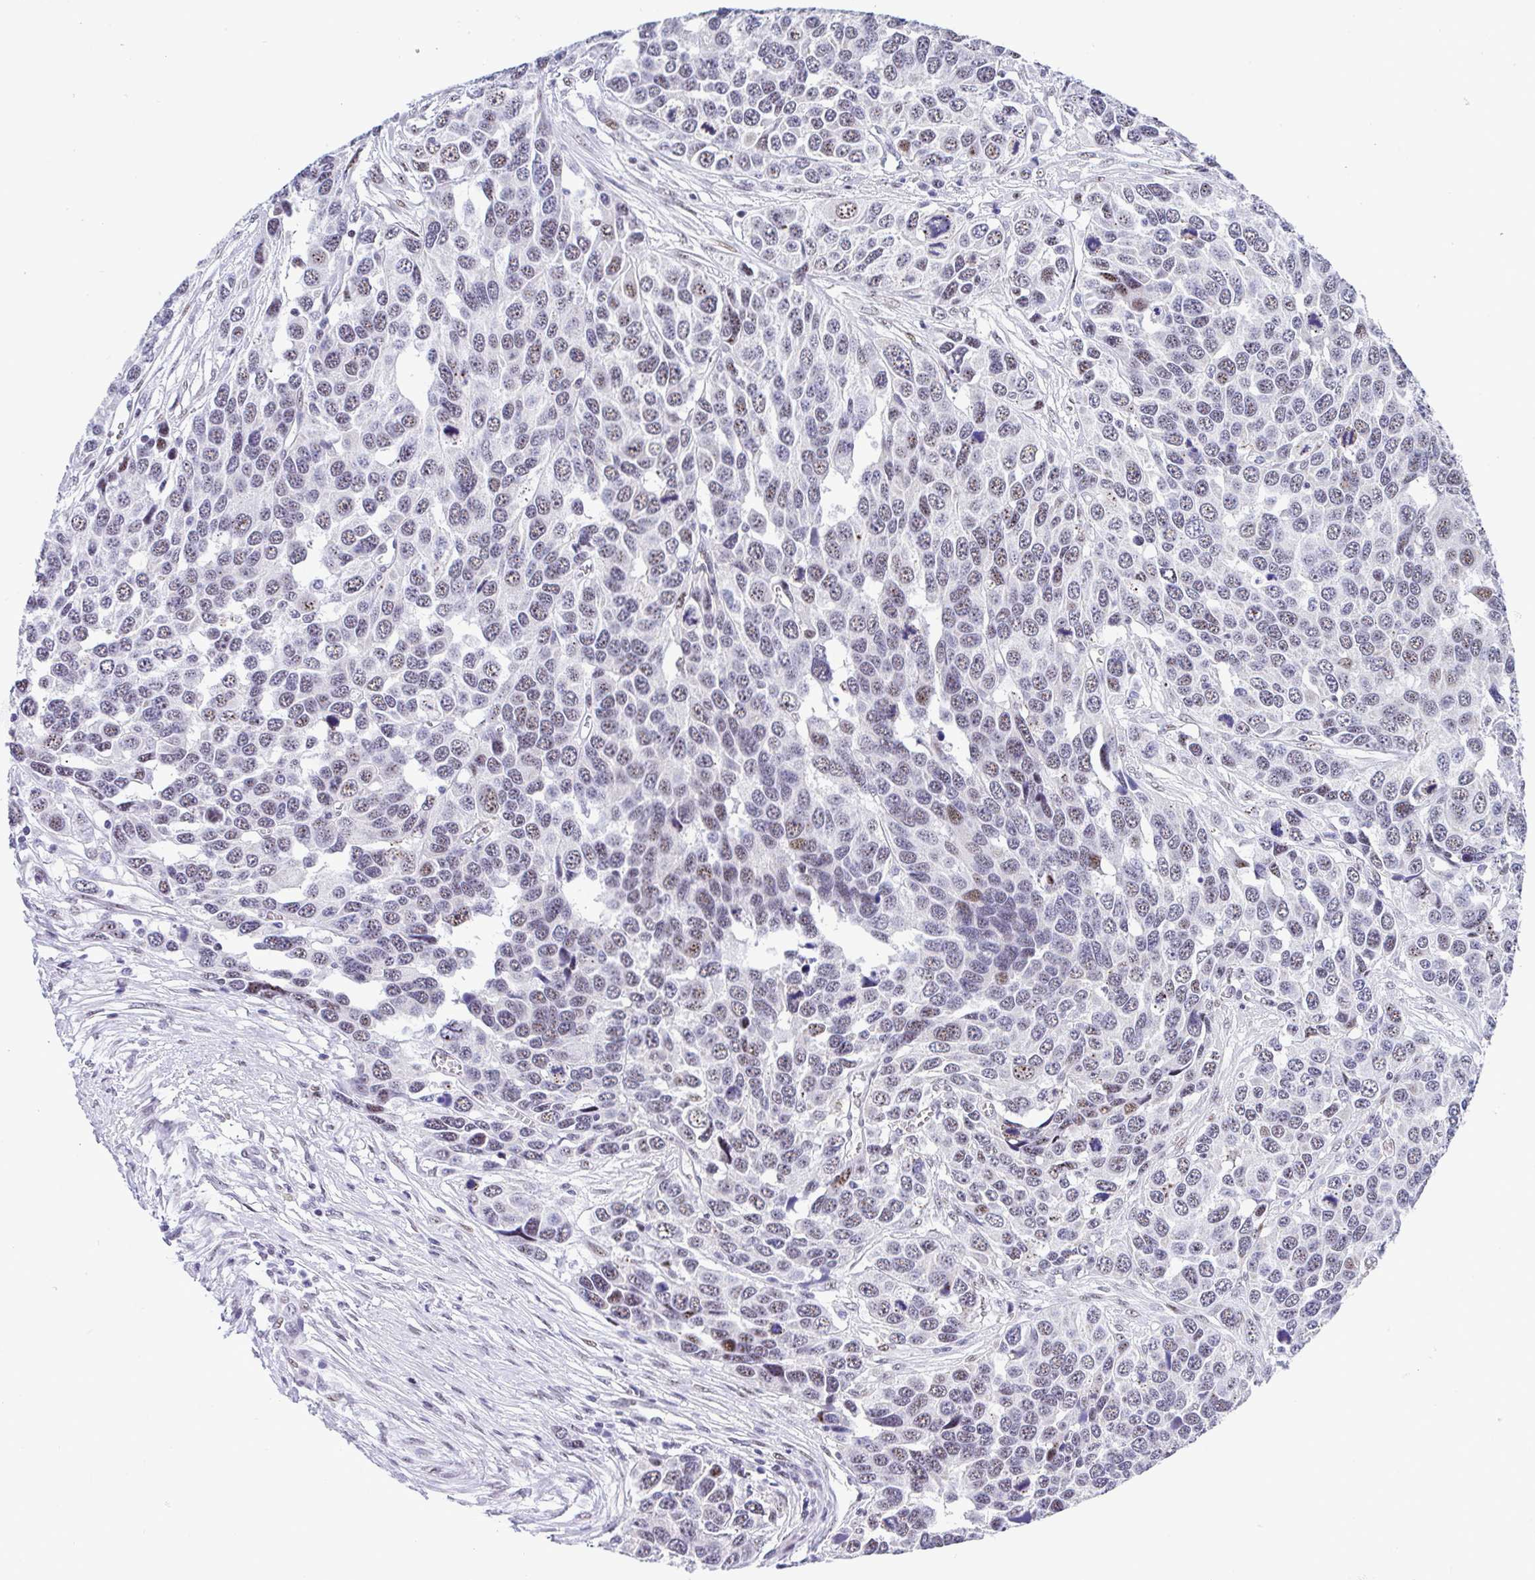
{"staining": {"intensity": "moderate", "quantity": "25%-75%", "location": "nuclear"}, "tissue": "ovarian cancer", "cell_type": "Tumor cells", "image_type": "cancer", "snomed": [{"axis": "morphology", "description": "Cystadenocarcinoma, serous, NOS"}, {"axis": "topography", "description": "Ovary"}], "caption": "Protein expression analysis of serous cystadenocarcinoma (ovarian) displays moderate nuclear staining in about 25%-75% of tumor cells. The staining was performed using DAB, with brown indicating positive protein expression. Nuclei are stained blue with hematoxylin.", "gene": "NR1D2", "patient": {"sex": "female", "age": 76}}